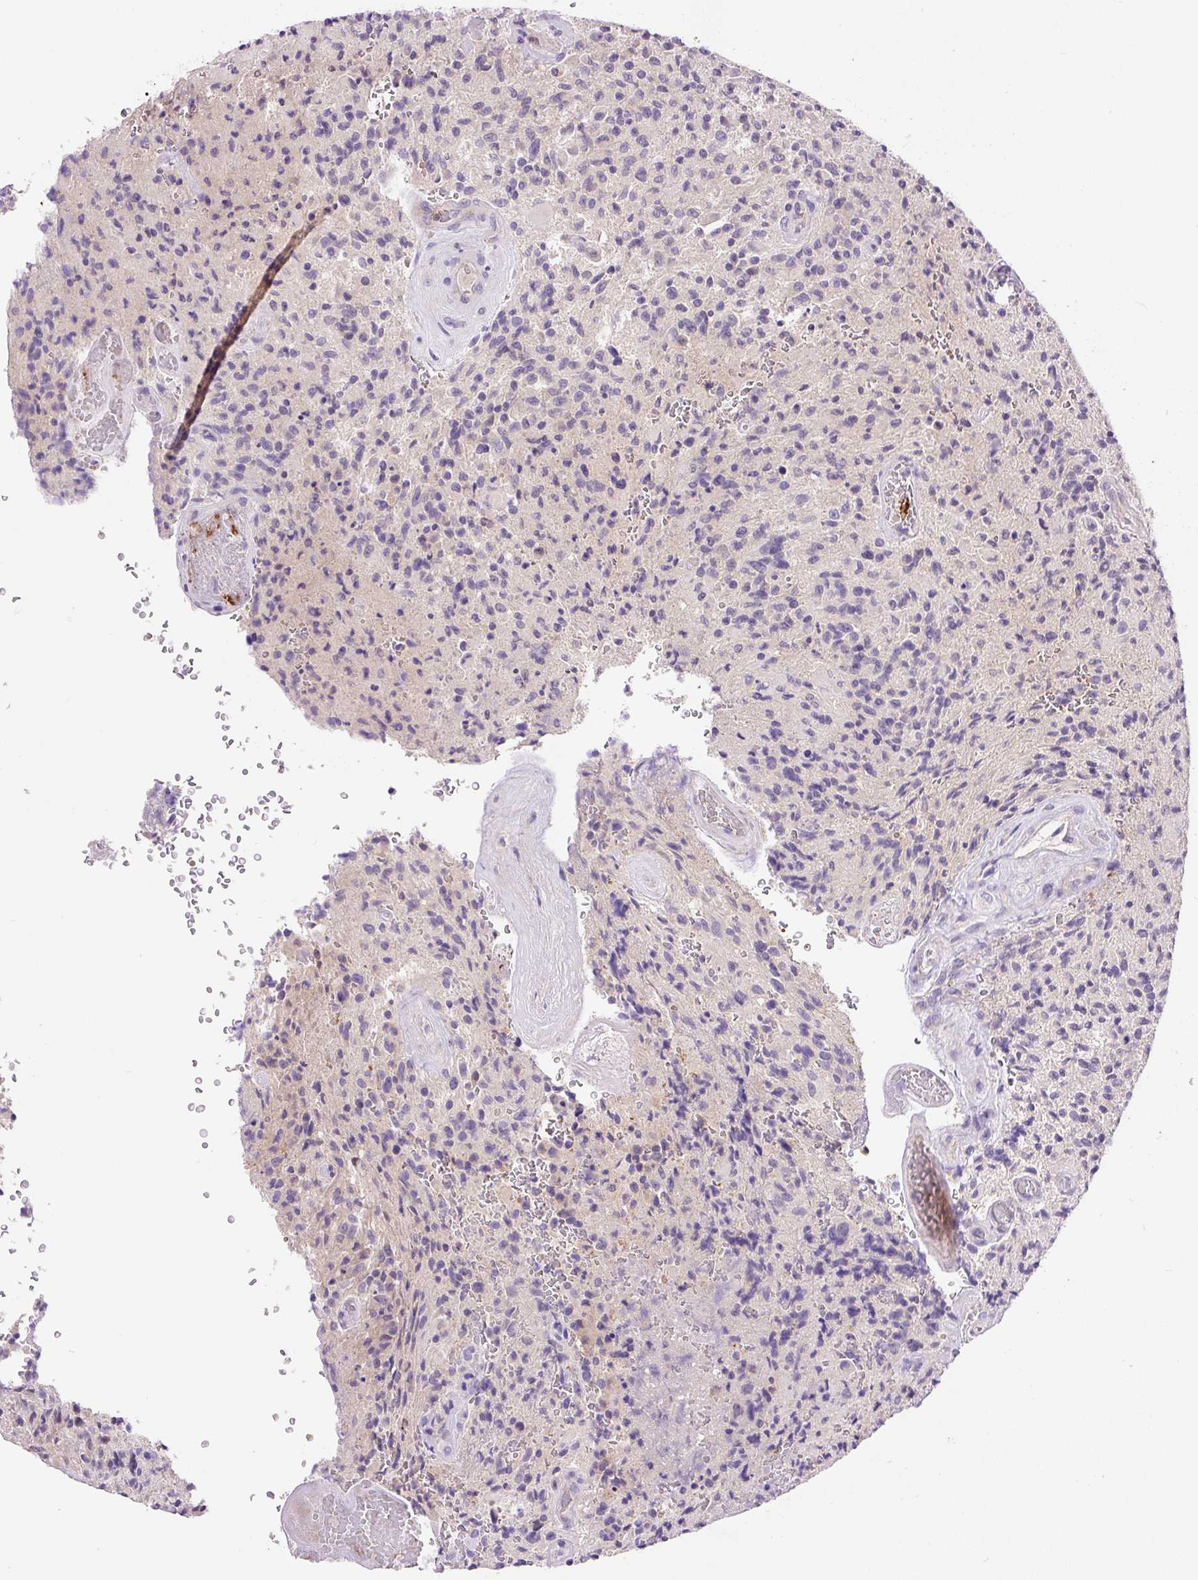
{"staining": {"intensity": "negative", "quantity": "none", "location": "none"}, "tissue": "glioma", "cell_type": "Tumor cells", "image_type": "cancer", "snomed": [{"axis": "morphology", "description": "Normal tissue, NOS"}, {"axis": "morphology", "description": "Glioma, malignant, High grade"}, {"axis": "topography", "description": "Cerebral cortex"}], "caption": "This is a image of immunohistochemistry staining of malignant glioma (high-grade), which shows no positivity in tumor cells. (DAB immunohistochemistry visualized using brightfield microscopy, high magnification).", "gene": "LHFPL5", "patient": {"sex": "male", "age": 56}}